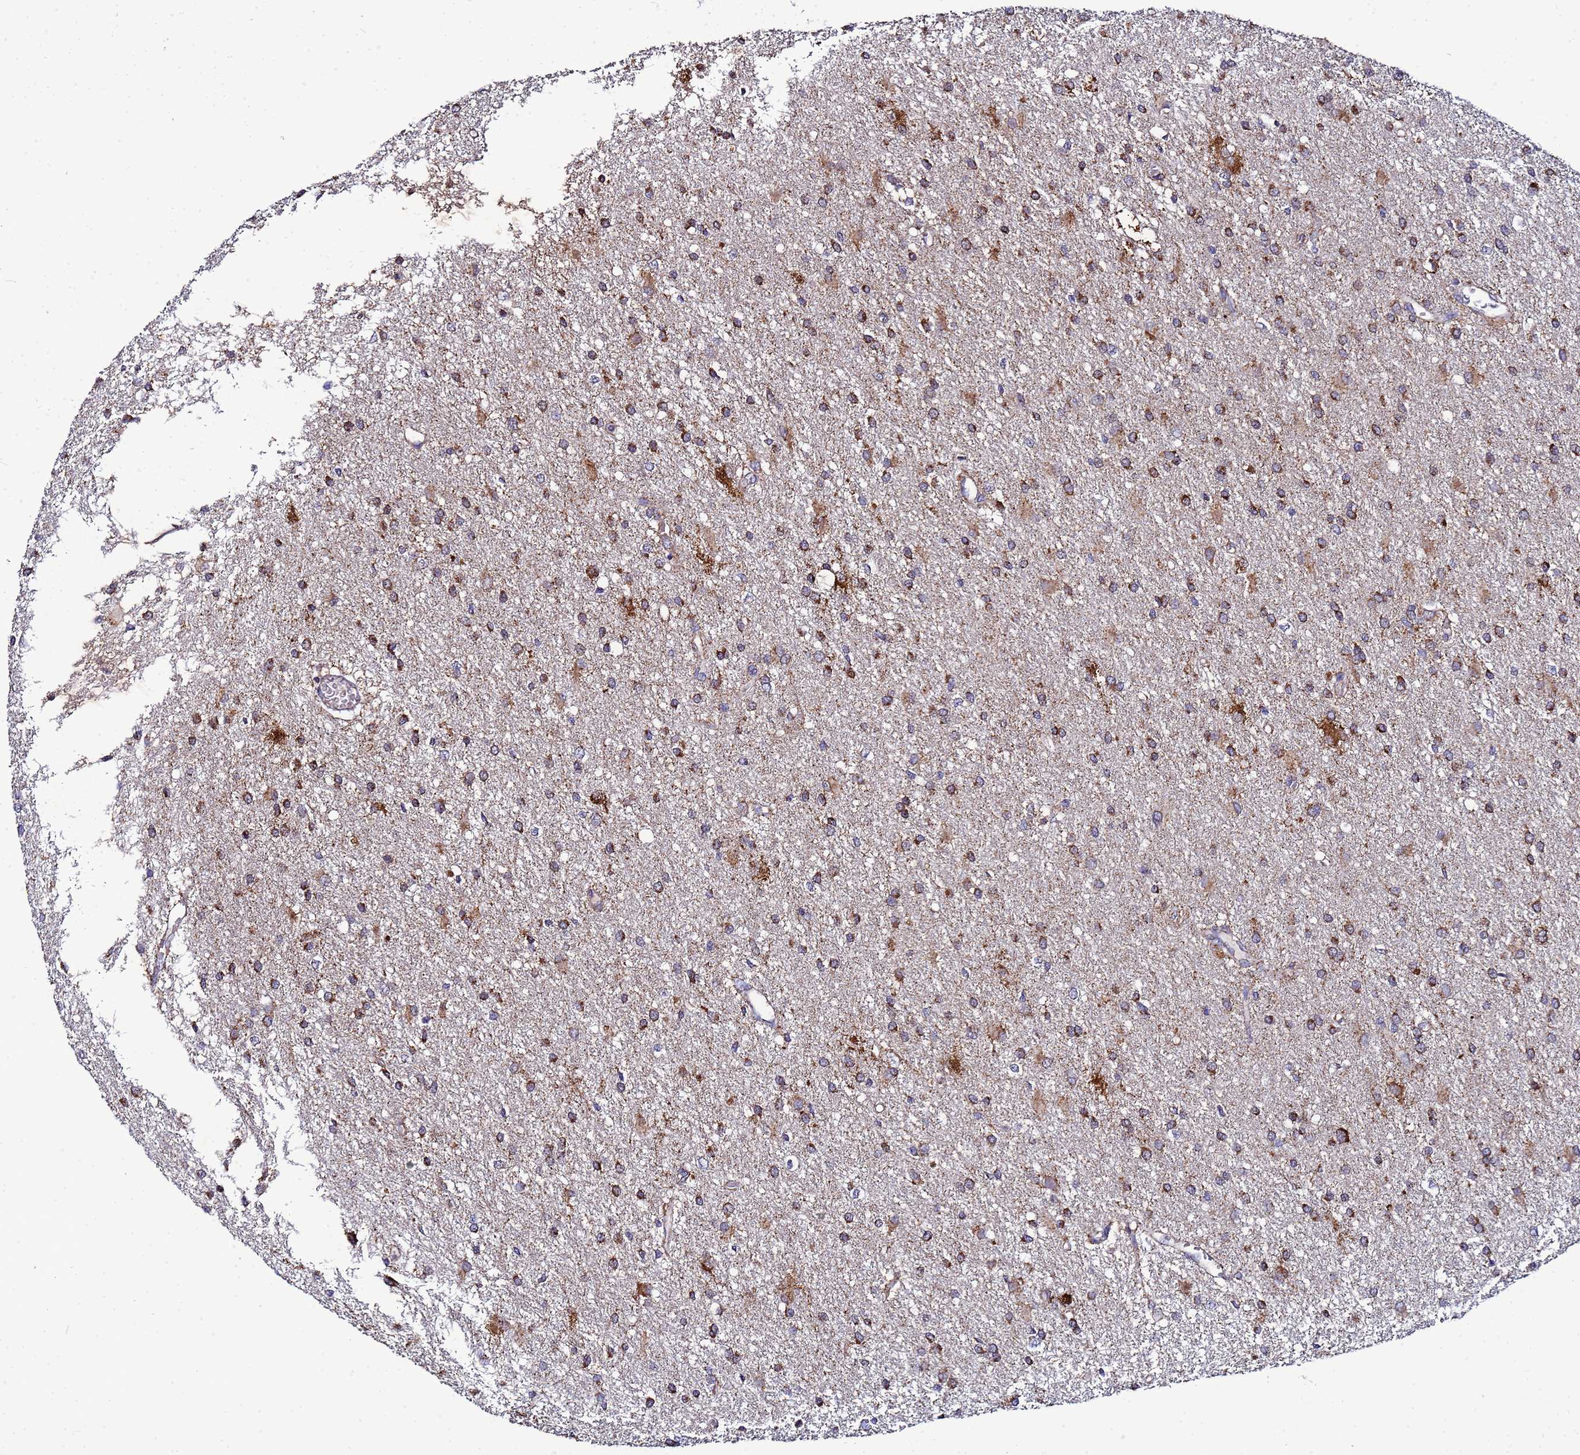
{"staining": {"intensity": "strong", "quantity": ">75%", "location": "cytoplasmic/membranous"}, "tissue": "glioma", "cell_type": "Tumor cells", "image_type": "cancer", "snomed": [{"axis": "morphology", "description": "Glioma, malignant, High grade"}, {"axis": "topography", "description": "Brain"}], "caption": "DAB (3,3'-diaminobenzidine) immunohistochemical staining of malignant high-grade glioma displays strong cytoplasmic/membranous protein positivity in about >75% of tumor cells.", "gene": "FAHD2A", "patient": {"sex": "female", "age": 50}}